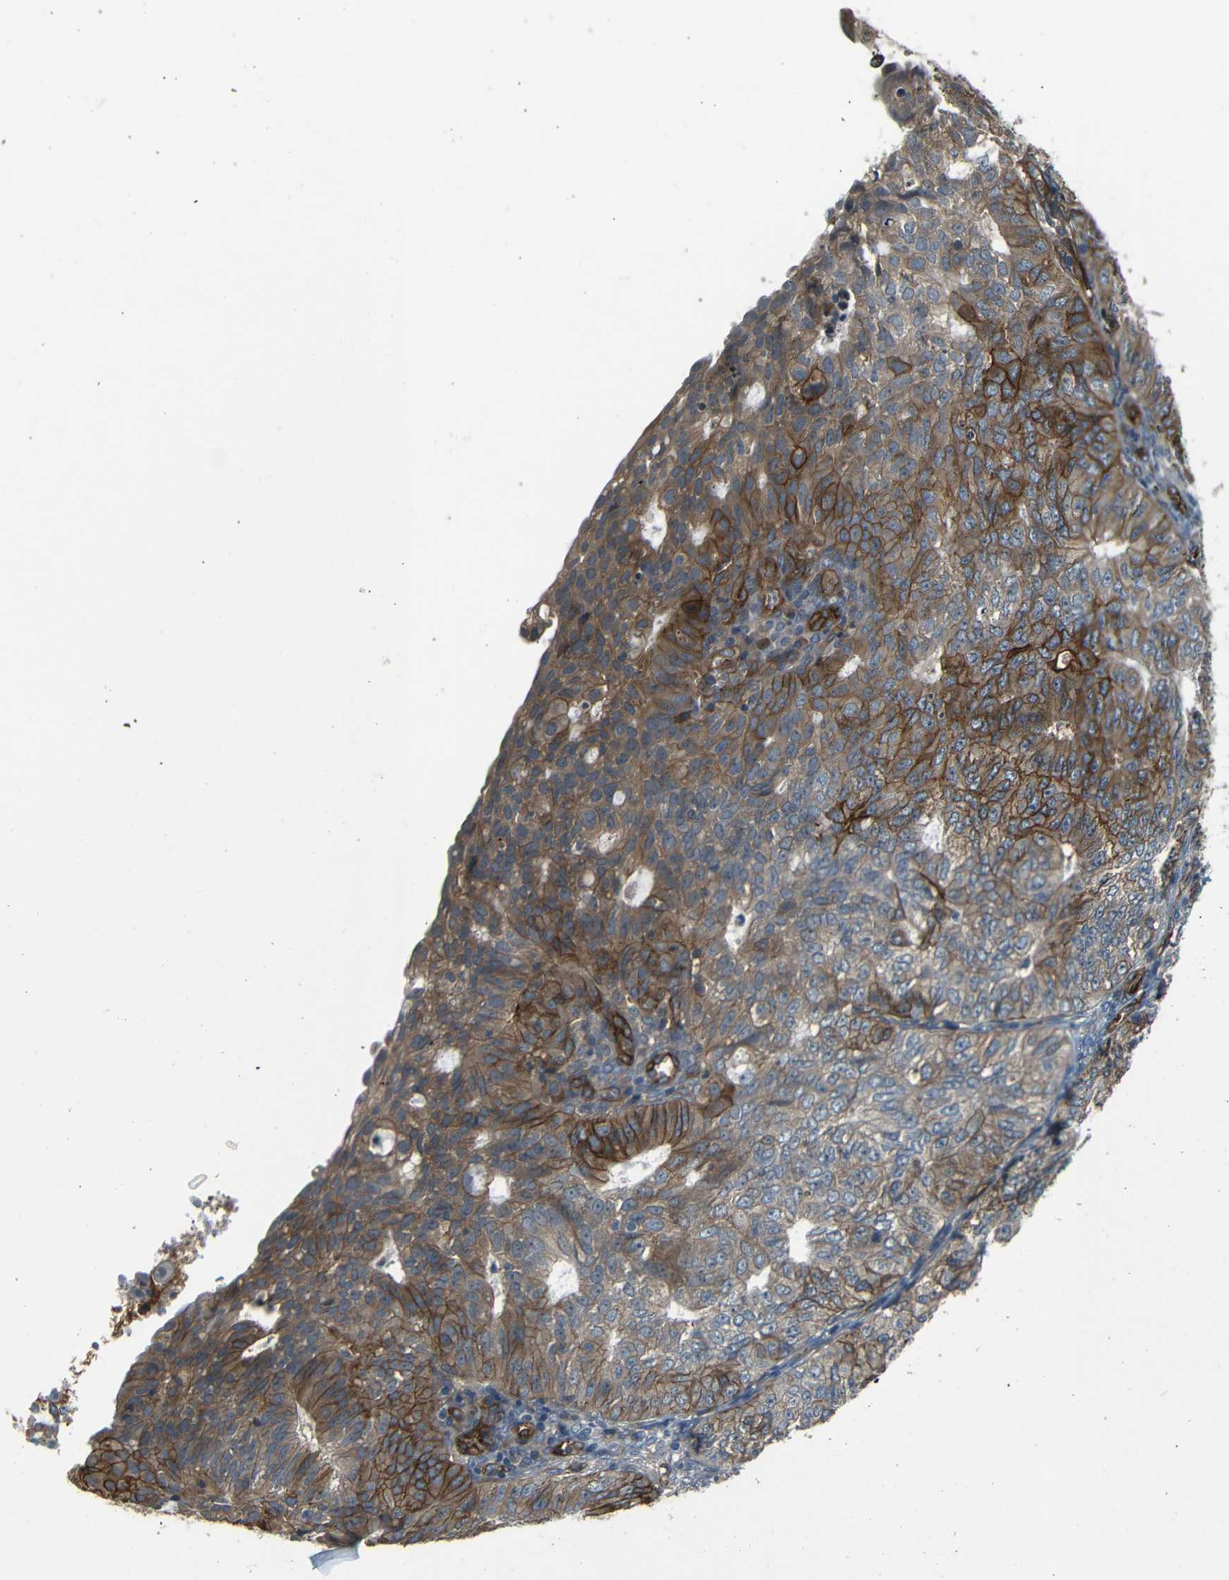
{"staining": {"intensity": "moderate", "quantity": ">75%", "location": "cytoplasmic/membranous"}, "tissue": "endometrial cancer", "cell_type": "Tumor cells", "image_type": "cancer", "snomed": [{"axis": "morphology", "description": "Adenocarcinoma, NOS"}, {"axis": "topography", "description": "Endometrium"}], "caption": "Human adenocarcinoma (endometrial) stained with a brown dye demonstrates moderate cytoplasmic/membranous positive staining in approximately >75% of tumor cells.", "gene": "RELL1", "patient": {"sex": "female", "age": 32}}